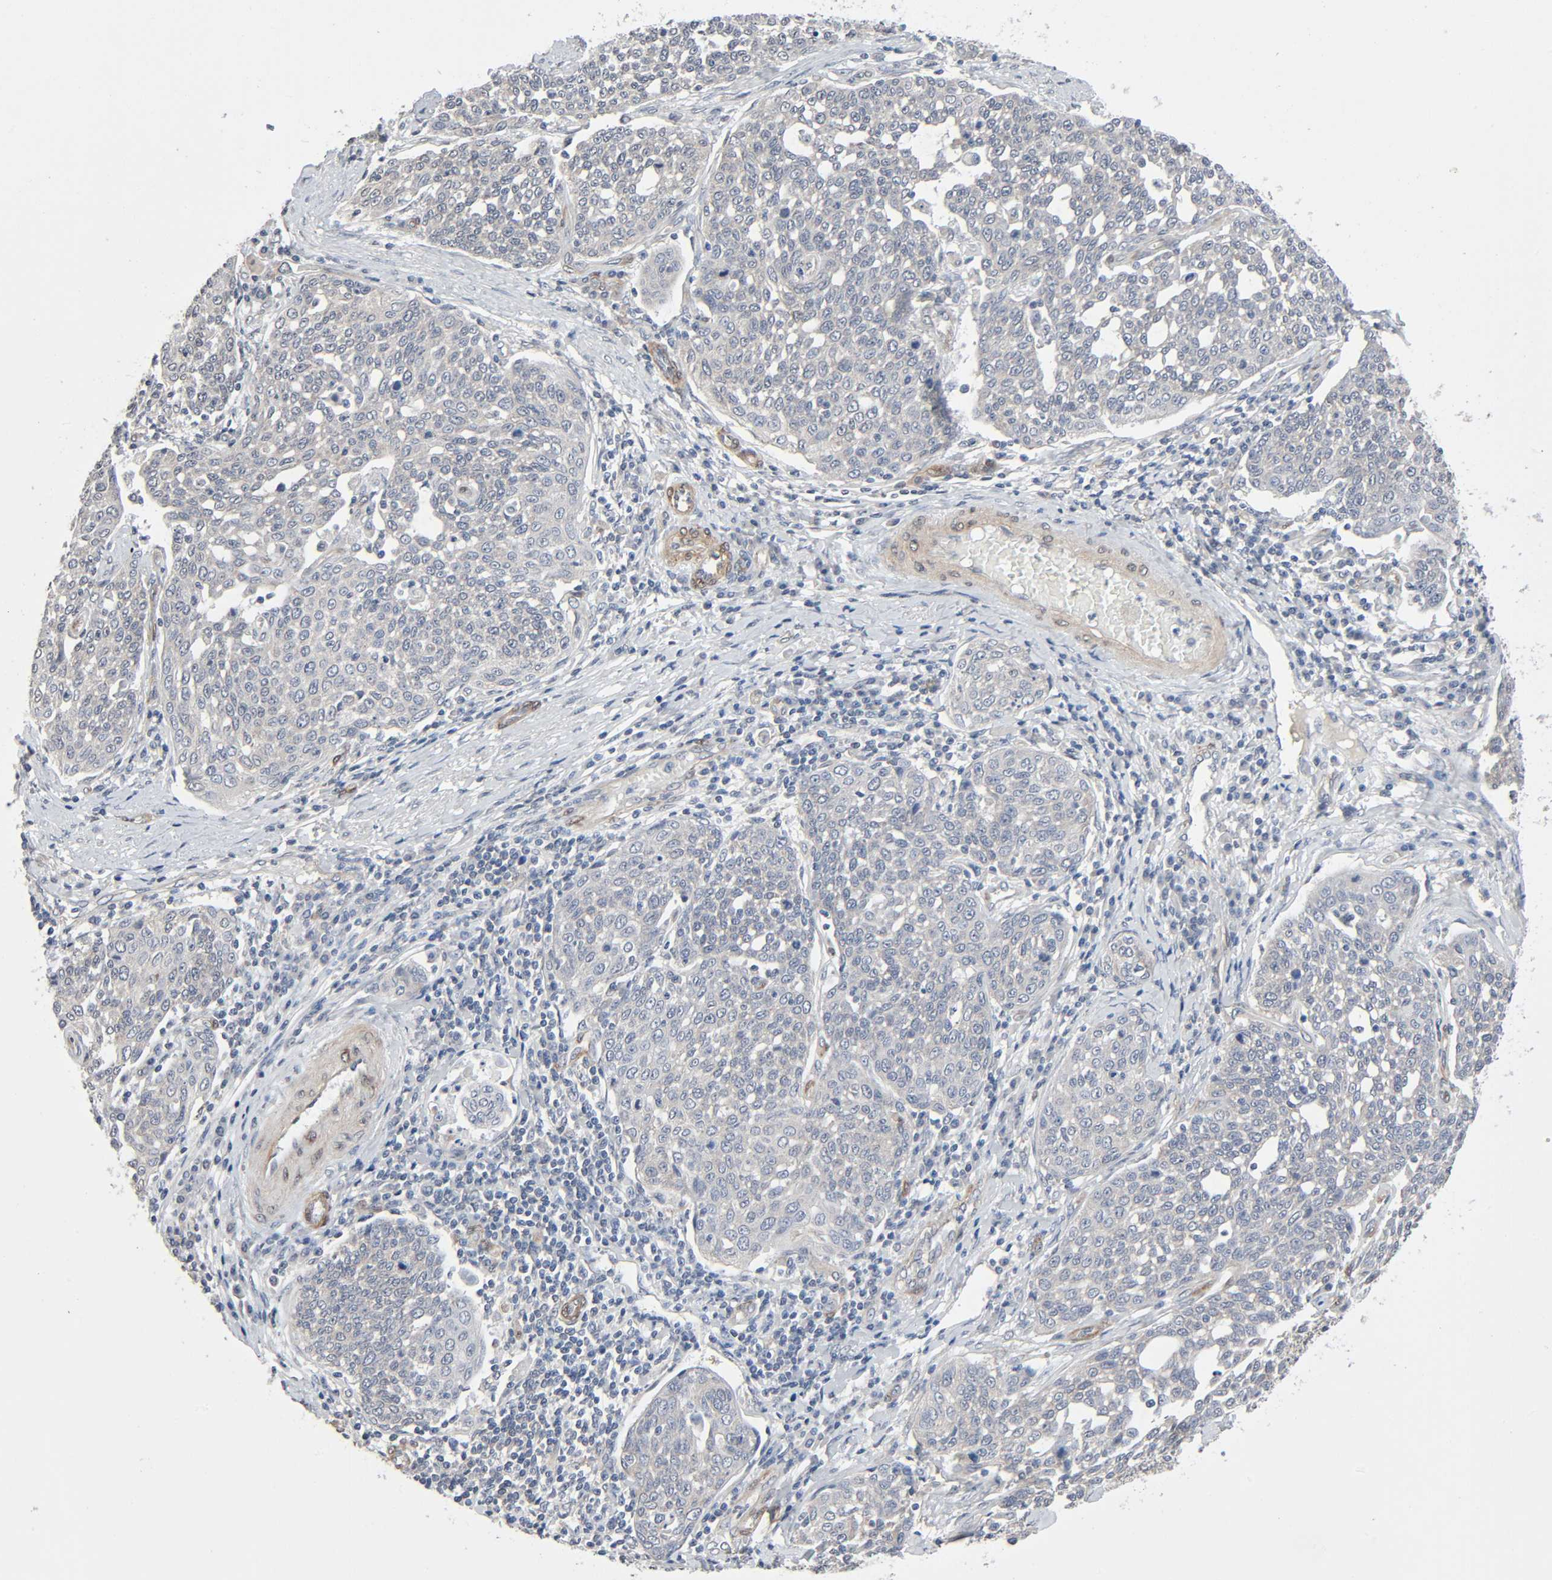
{"staining": {"intensity": "weak", "quantity": "25%-75%", "location": "cytoplasmic/membranous"}, "tissue": "cervical cancer", "cell_type": "Tumor cells", "image_type": "cancer", "snomed": [{"axis": "morphology", "description": "Squamous cell carcinoma, NOS"}, {"axis": "topography", "description": "Cervix"}], "caption": "A high-resolution histopathology image shows immunohistochemistry staining of cervical squamous cell carcinoma, which demonstrates weak cytoplasmic/membranous positivity in about 25%-75% of tumor cells.", "gene": "PTK2", "patient": {"sex": "female", "age": 34}}